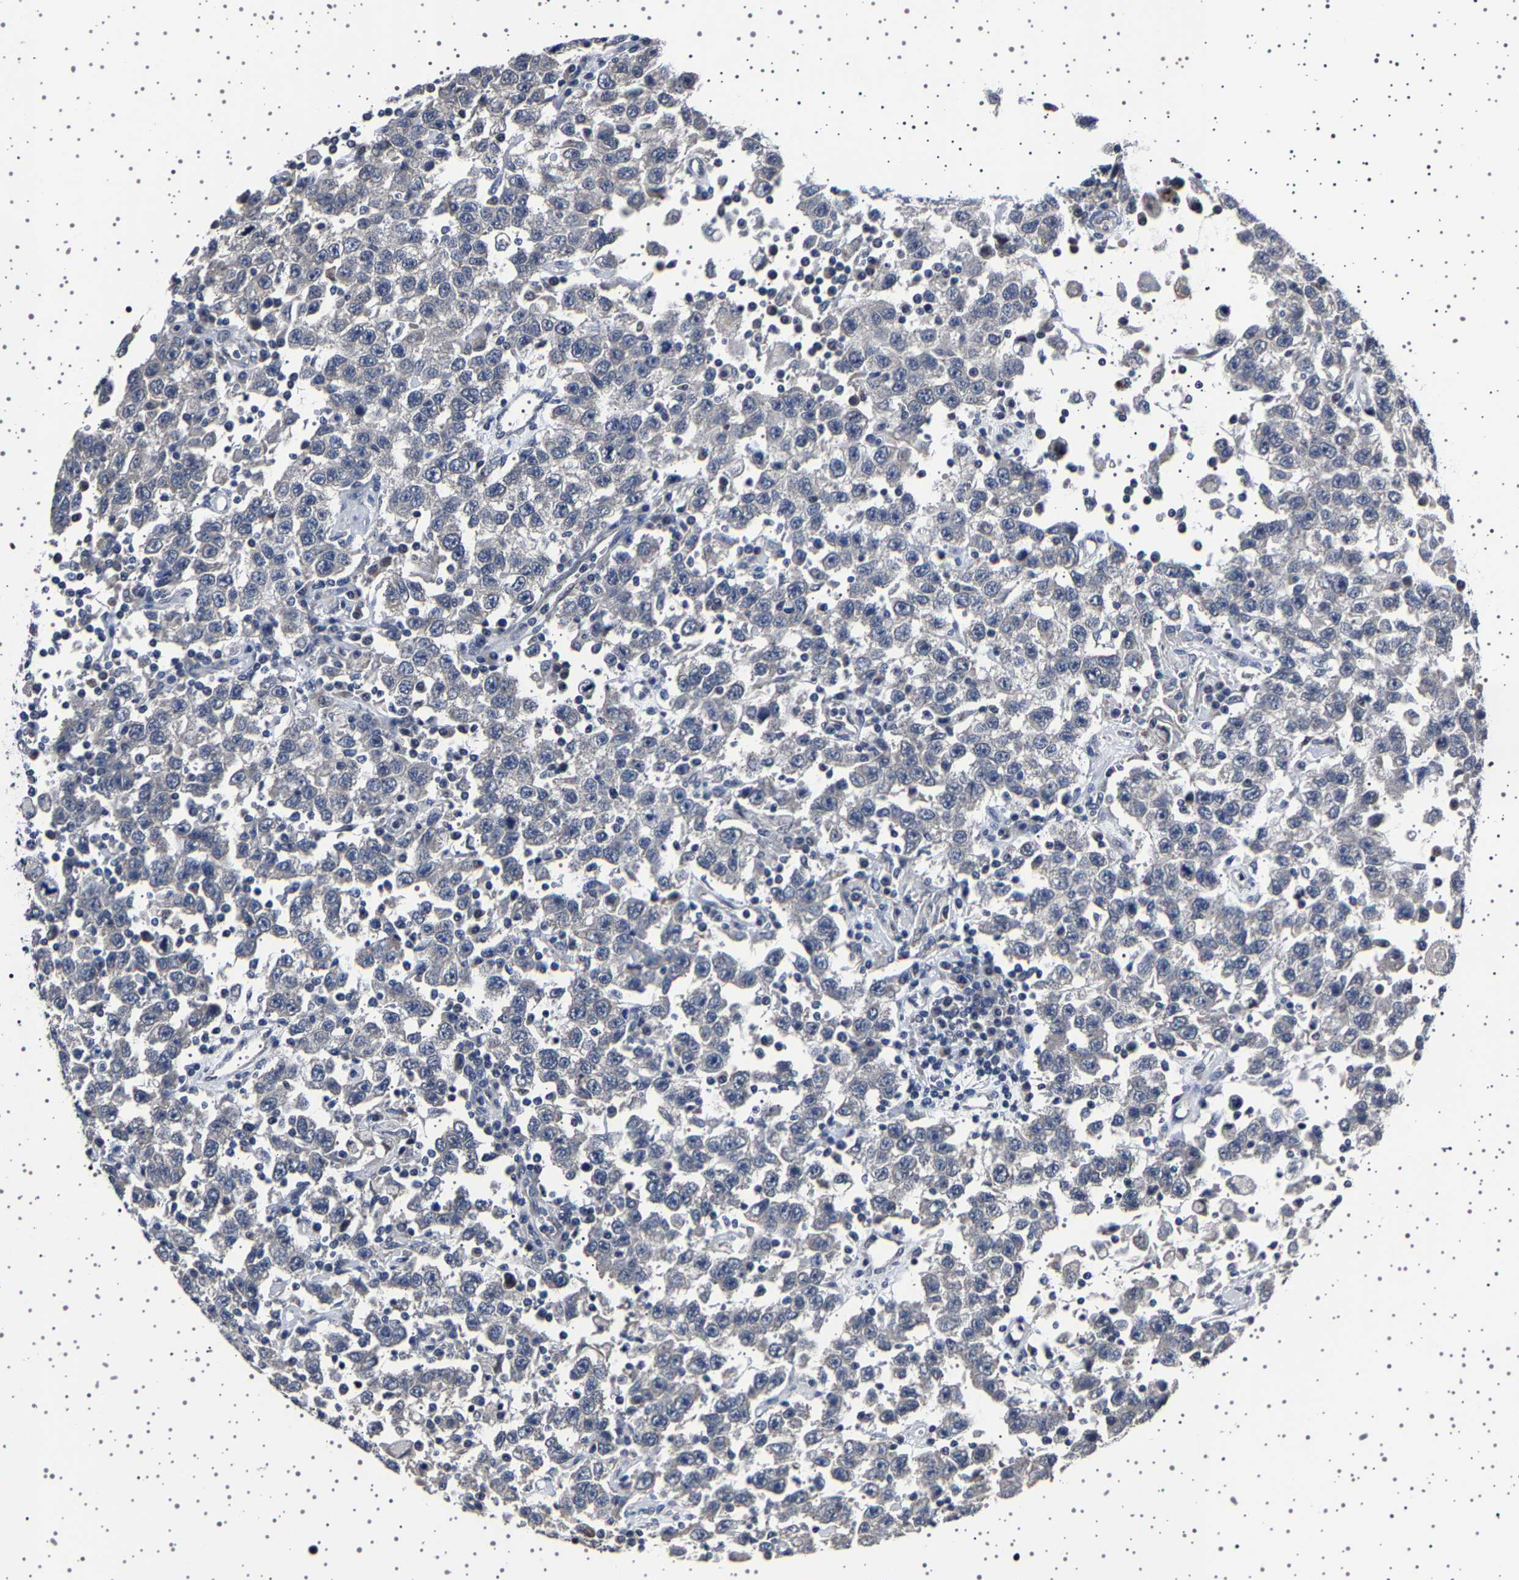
{"staining": {"intensity": "negative", "quantity": "none", "location": "none"}, "tissue": "testis cancer", "cell_type": "Tumor cells", "image_type": "cancer", "snomed": [{"axis": "morphology", "description": "Seminoma, NOS"}, {"axis": "topography", "description": "Testis"}], "caption": "This micrograph is of testis cancer stained with IHC to label a protein in brown with the nuclei are counter-stained blue. There is no staining in tumor cells.", "gene": "IL10RB", "patient": {"sex": "male", "age": 41}}